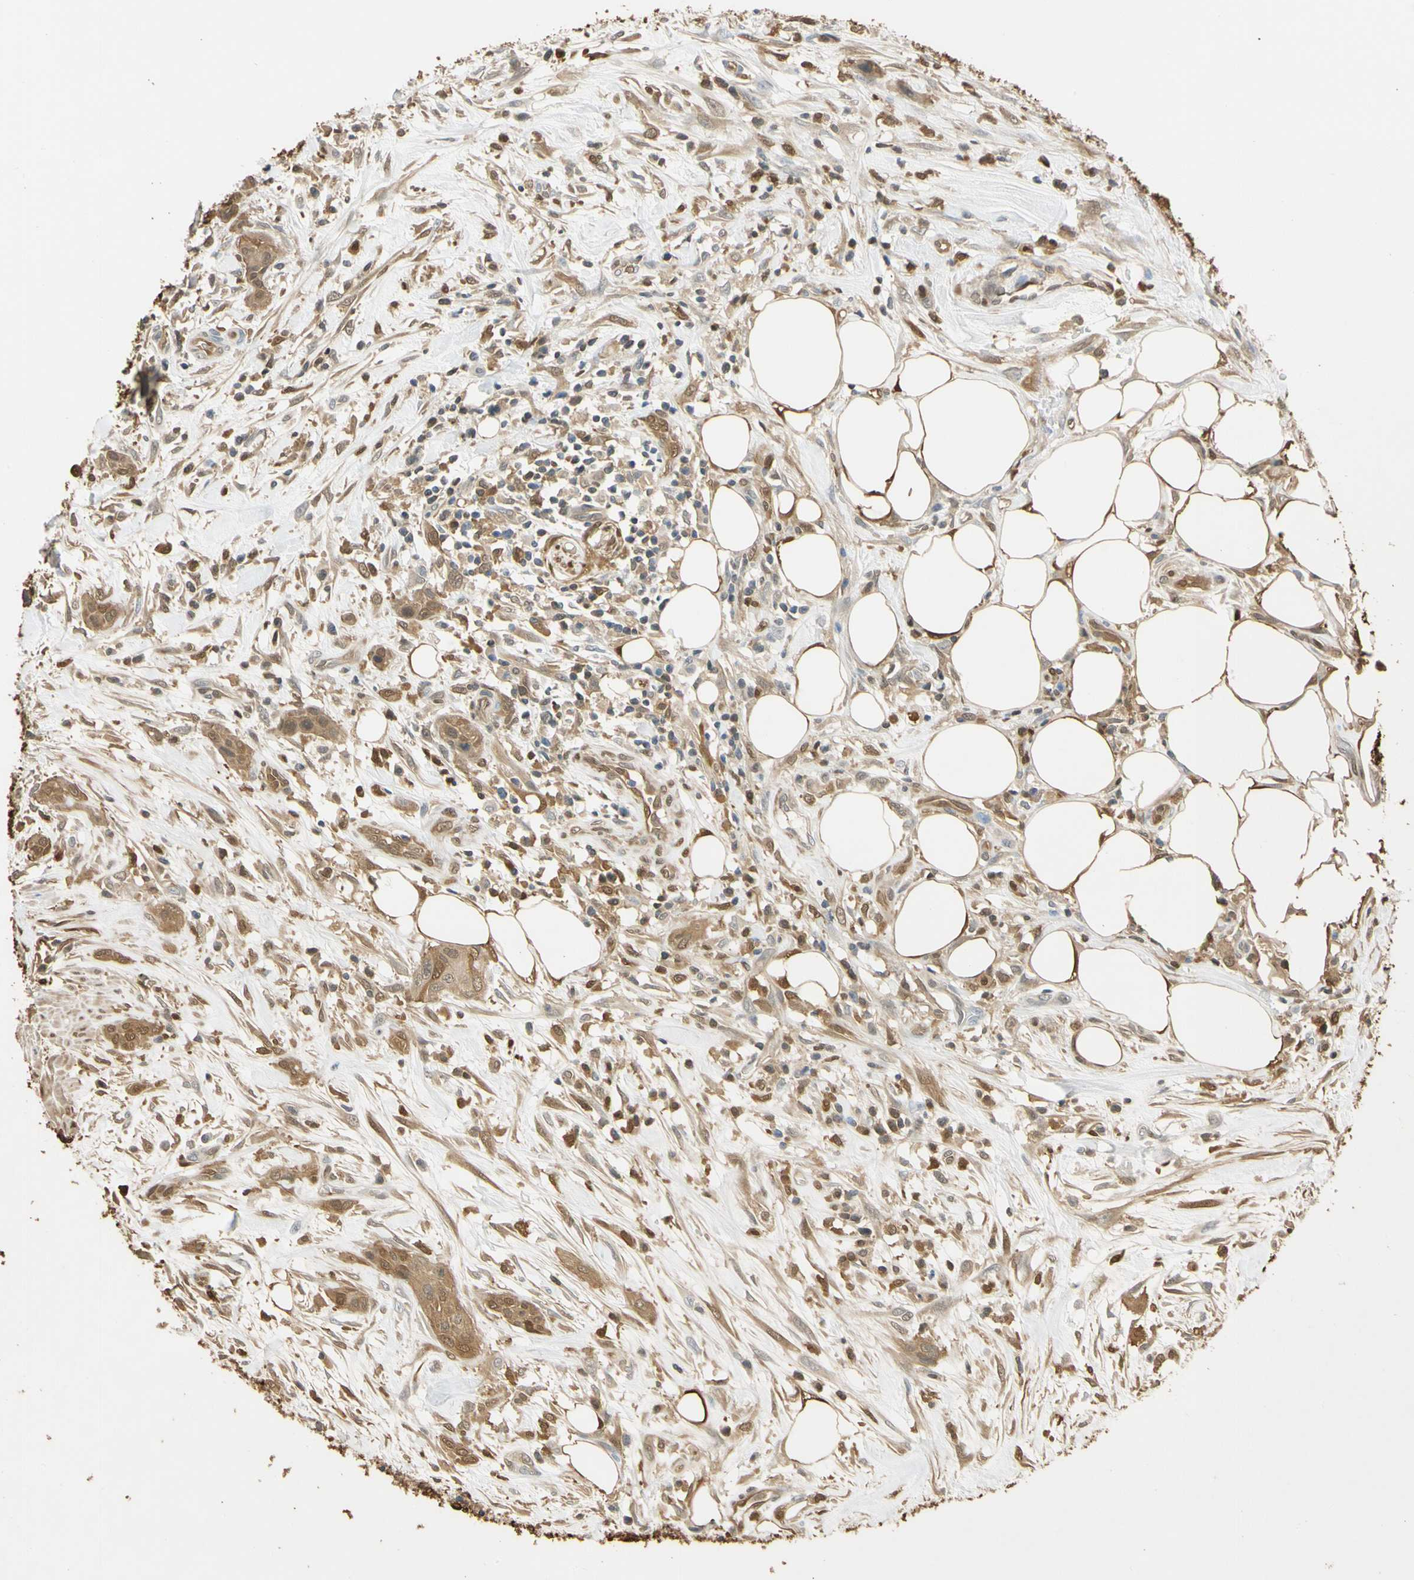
{"staining": {"intensity": "moderate", "quantity": ">75%", "location": "cytoplasmic/membranous,nuclear"}, "tissue": "urothelial cancer", "cell_type": "Tumor cells", "image_type": "cancer", "snomed": [{"axis": "morphology", "description": "Urothelial carcinoma, High grade"}, {"axis": "topography", "description": "Urinary bladder"}], "caption": "Brown immunohistochemical staining in human urothelial cancer reveals moderate cytoplasmic/membranous and nuclear expression in about >75% of tumor cells.", "gene": "S100A6", "patient": {"sex": "male", "age": 35}}